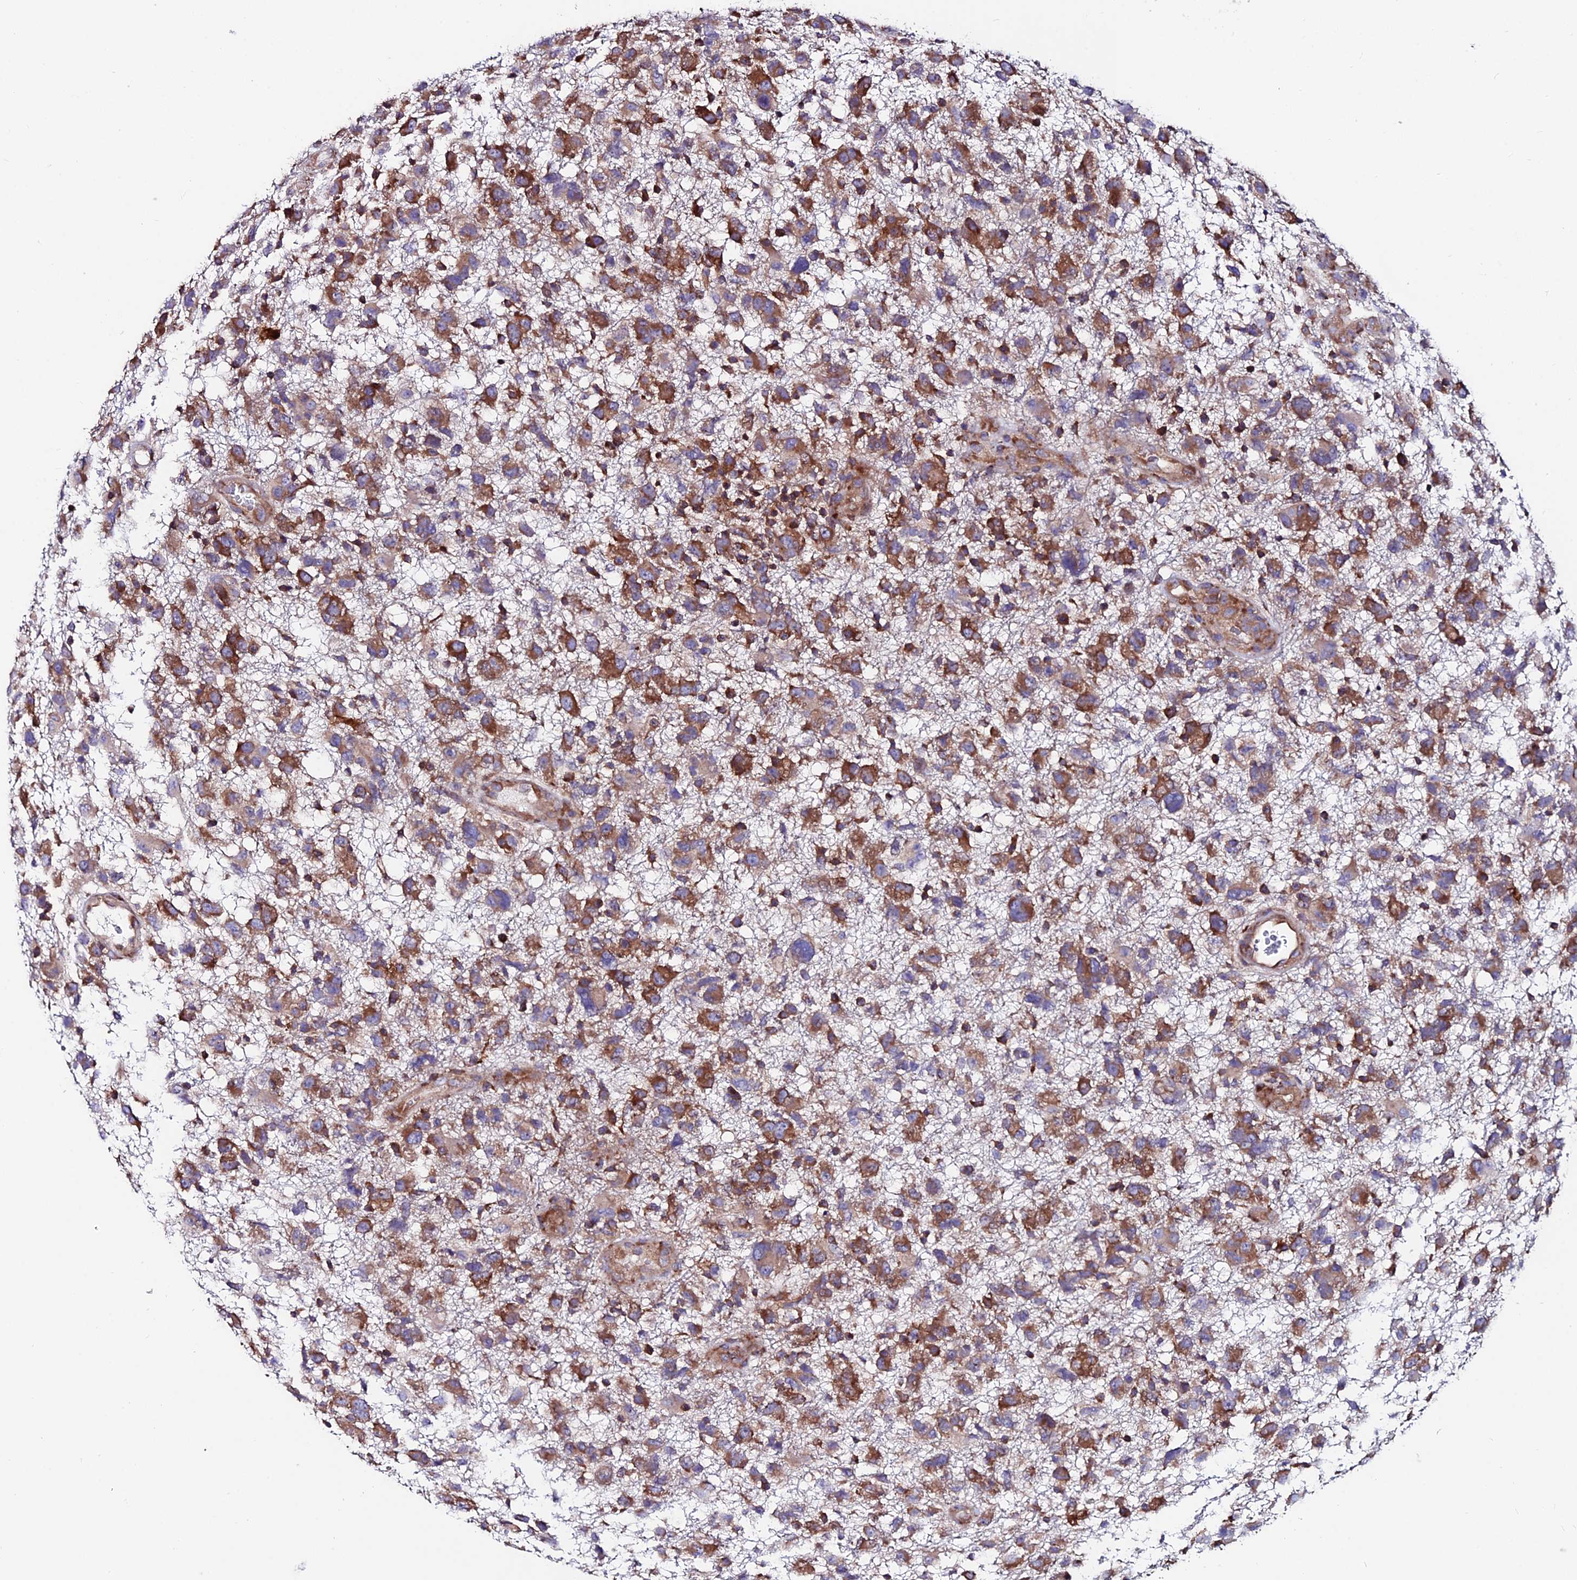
{"staining": {"intensity": "strong", "quantity": ">75%", "location": "cytoplasmic/membranous"}, "tissue": "glioma", "cell_type": "Tumor cells", "image_type": "cancer", "snomed": [{"axis": "morphology", "description": "Glioma, malignant, High grade"}, {"axis": "topography", "description": "Brain"}], "caption": "Malignant glioma (high-grade) was stained to show a protein in brown. There is high levels of strong cytoplasmic/membranous expression in approximately >75% of tumor cells.", "gene": "EIF3K", "patient": {"sex": "male", "age": 61}}